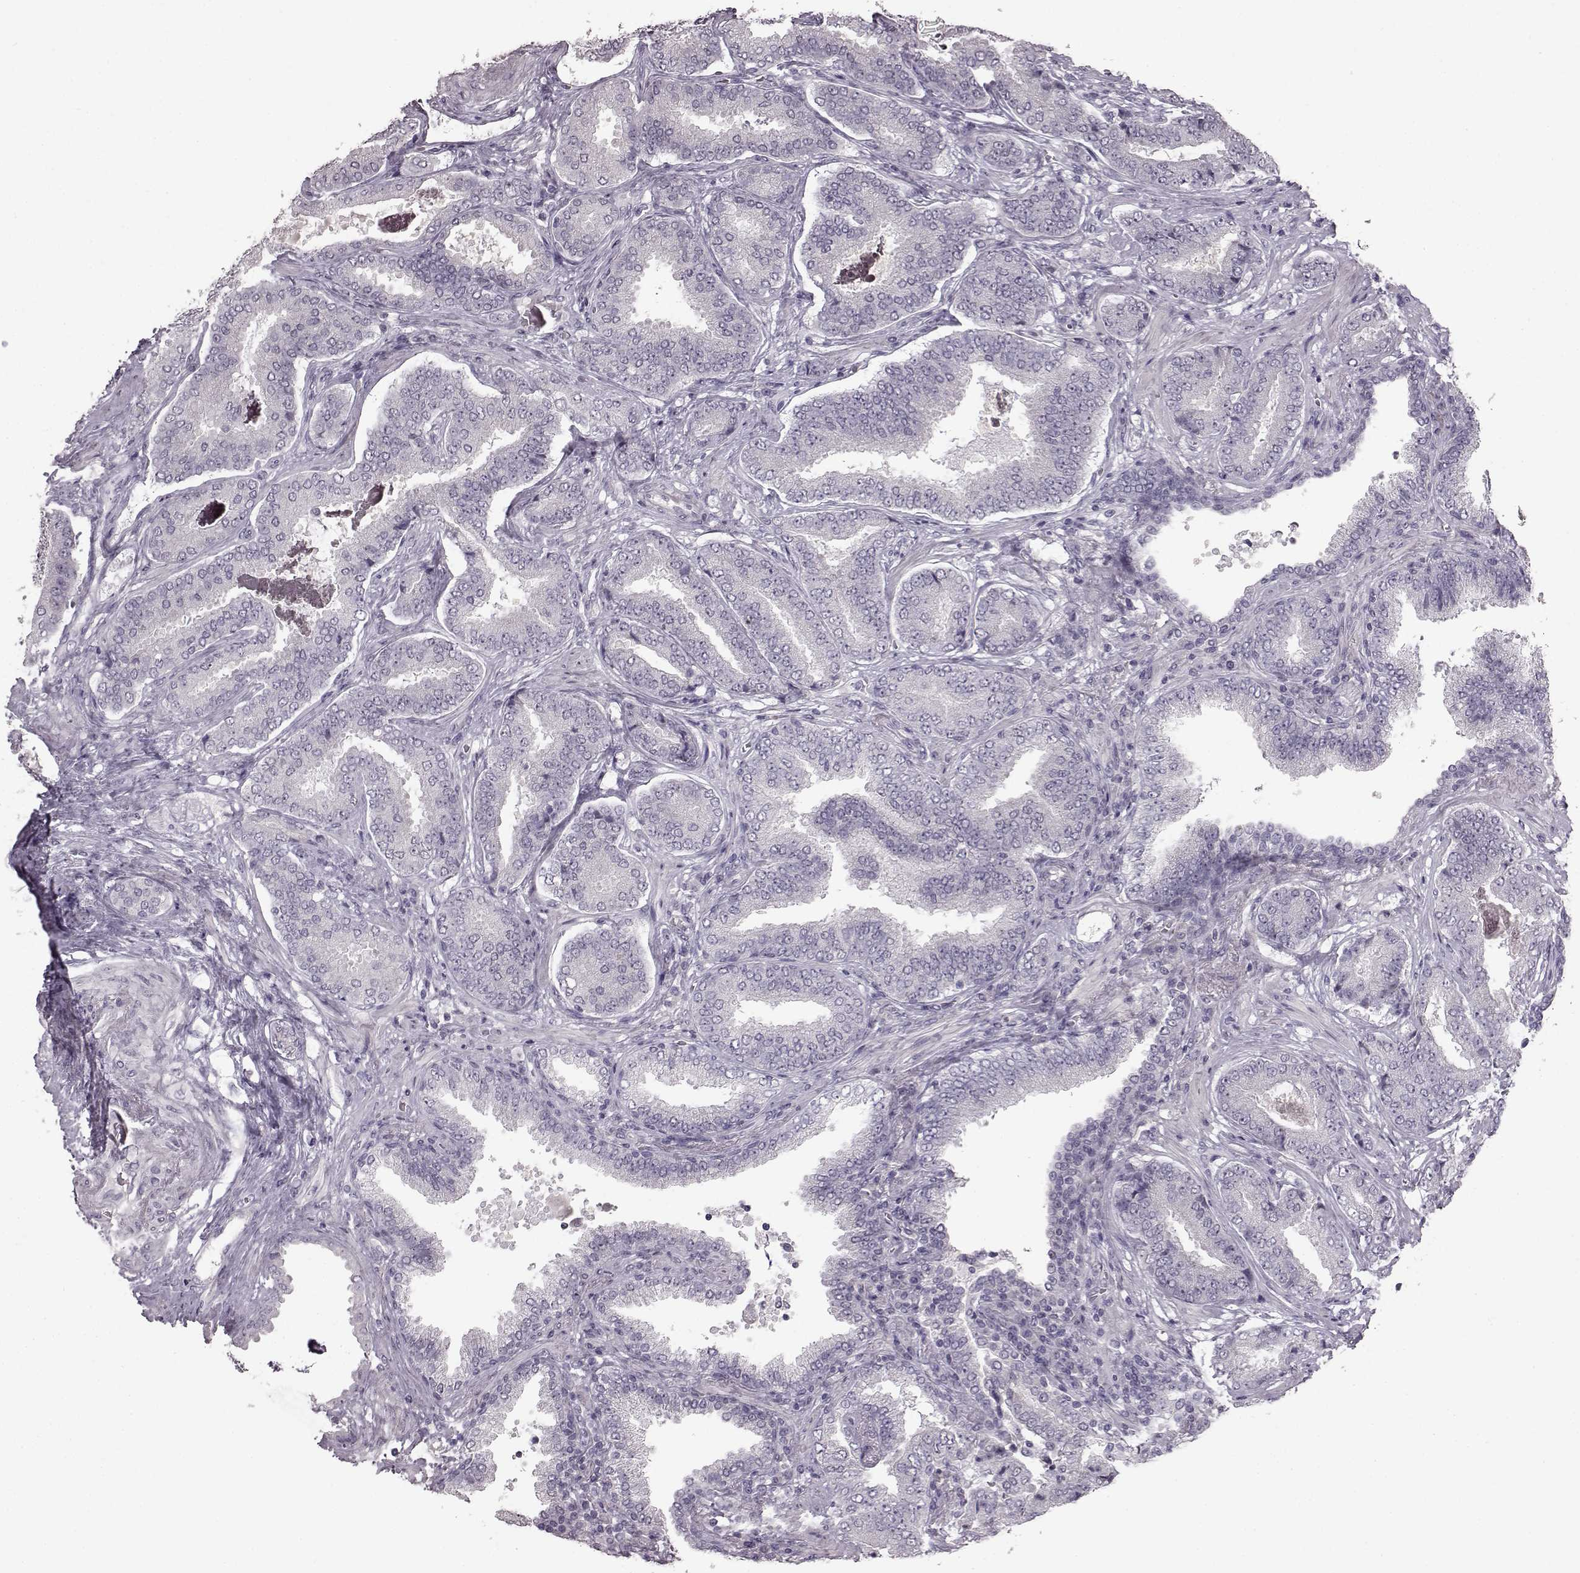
{"staining": {"intensity": "negative", "quantity": "none", "location": "none"}, "tissue": "prostate cancer", "cell_type": "Tumor cells", "image_type": "cancer", "snomed": [{"axis": "morphology", "description": "Adenocarcinoma, NOS"}, {"axis": "topography", "description": "Prostate"}], "caption": "This image is of prostate adenocarcinoma stained with immunohistochemistry (IHC) to label a protein in brown with the nuclei are counter-stained blue. There is no staining in tumor cells.", "gene": "LHB", "patient": {"sex": "male", "age": 64}}